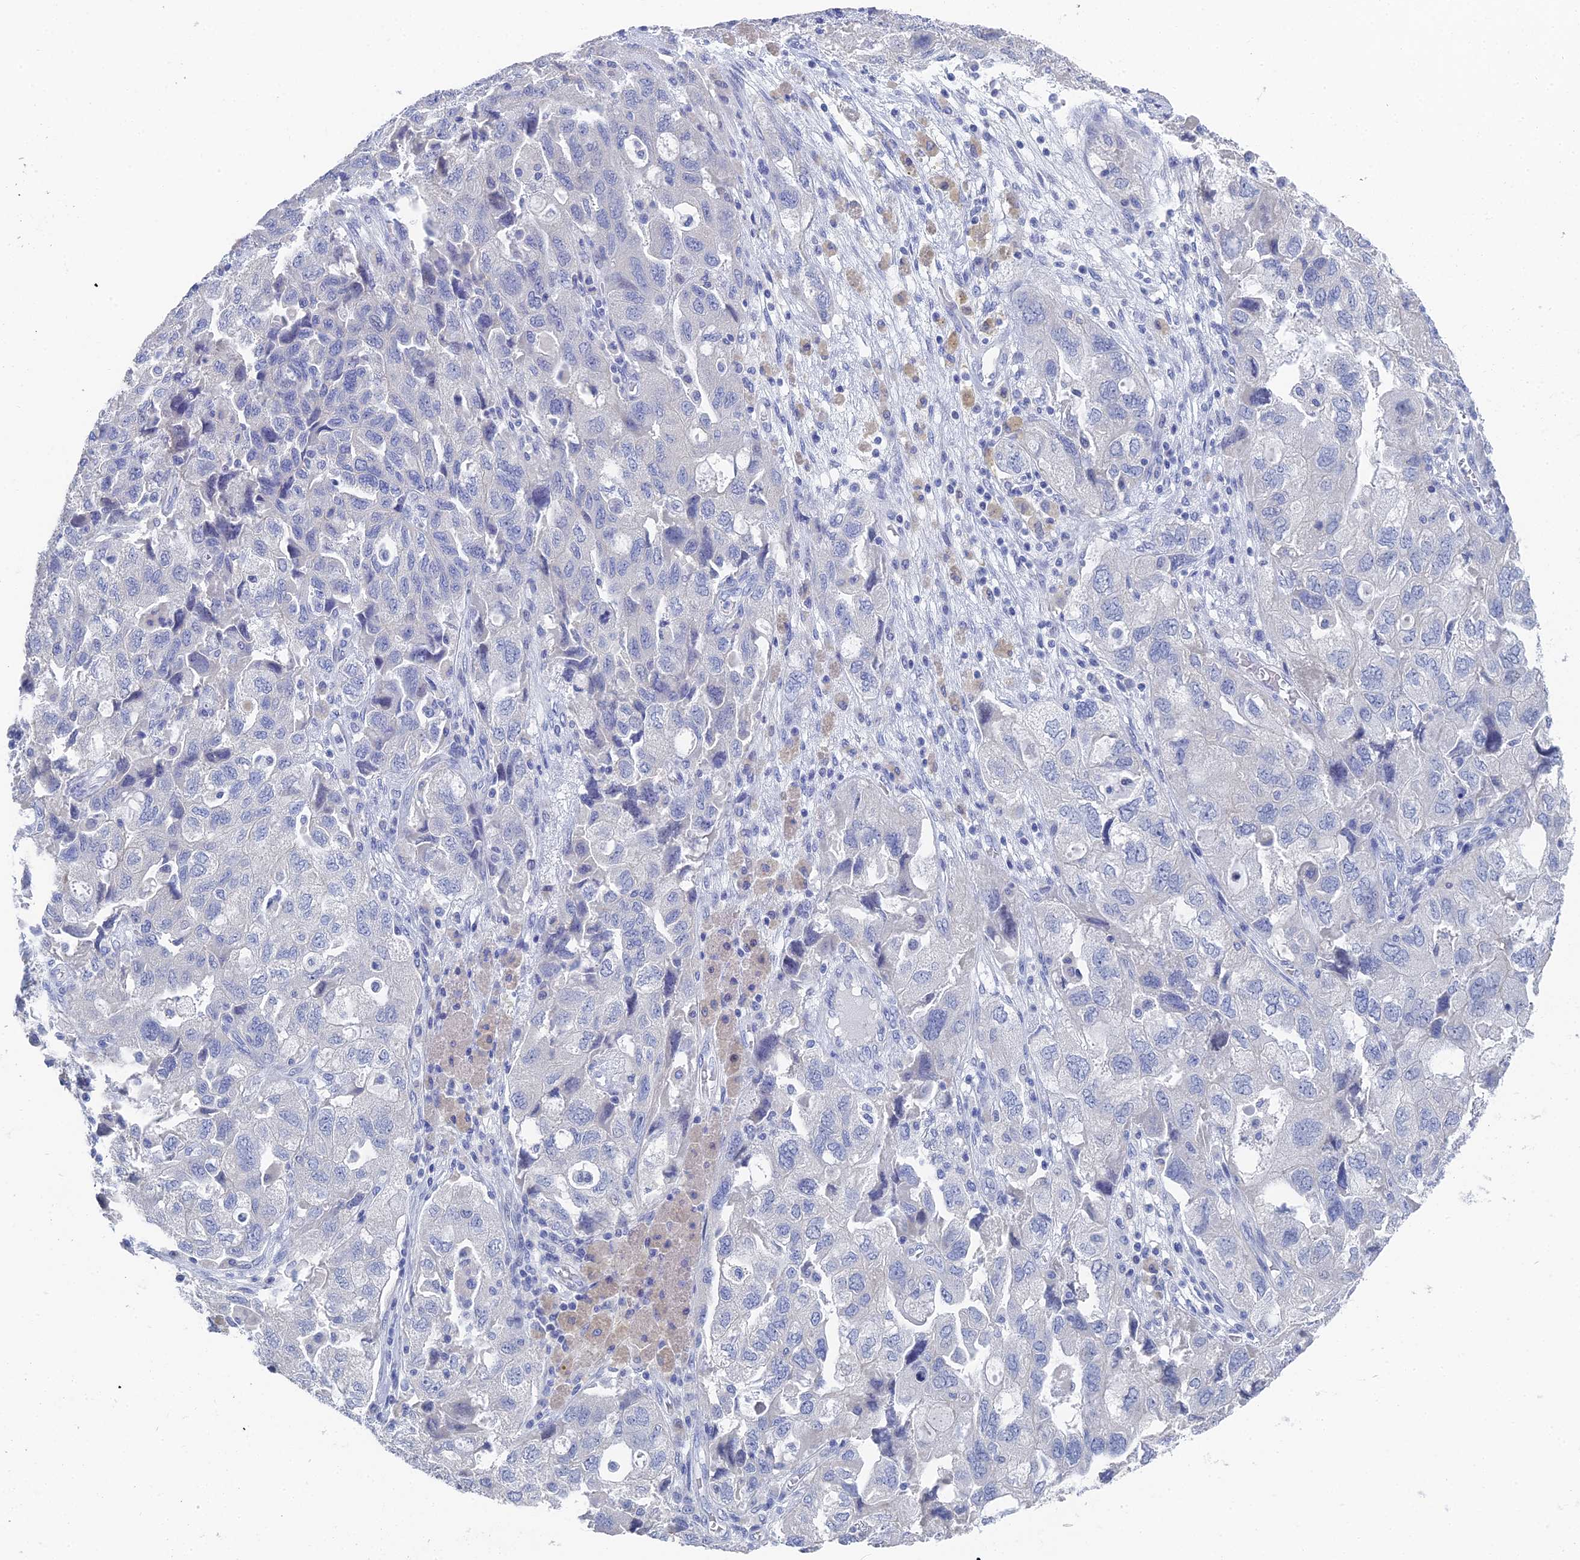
{"staining": {"intensity": "negative", "quantity": "none", "location": "none"}, "tissue": "ovarian cancer", "cell_type": "Tumor cells", "image_type": "cancer", "snomed": [{"axis": "morphology", "description": "Carcinoma, NOS"}, {"axis": "morphology", "description": "Cystadenocarcinoma, serous, NOS"}, {"axis": "topography", "description": "Ovary"}], "caption": "Immunohistochemistry (IHC) histopathology image of carcinoma (ovarian) stained for a protein (brown), which reveals no expression in tumor cells.", "gene": "GFAP", "patient": {"sex": "female", "age": 69}}